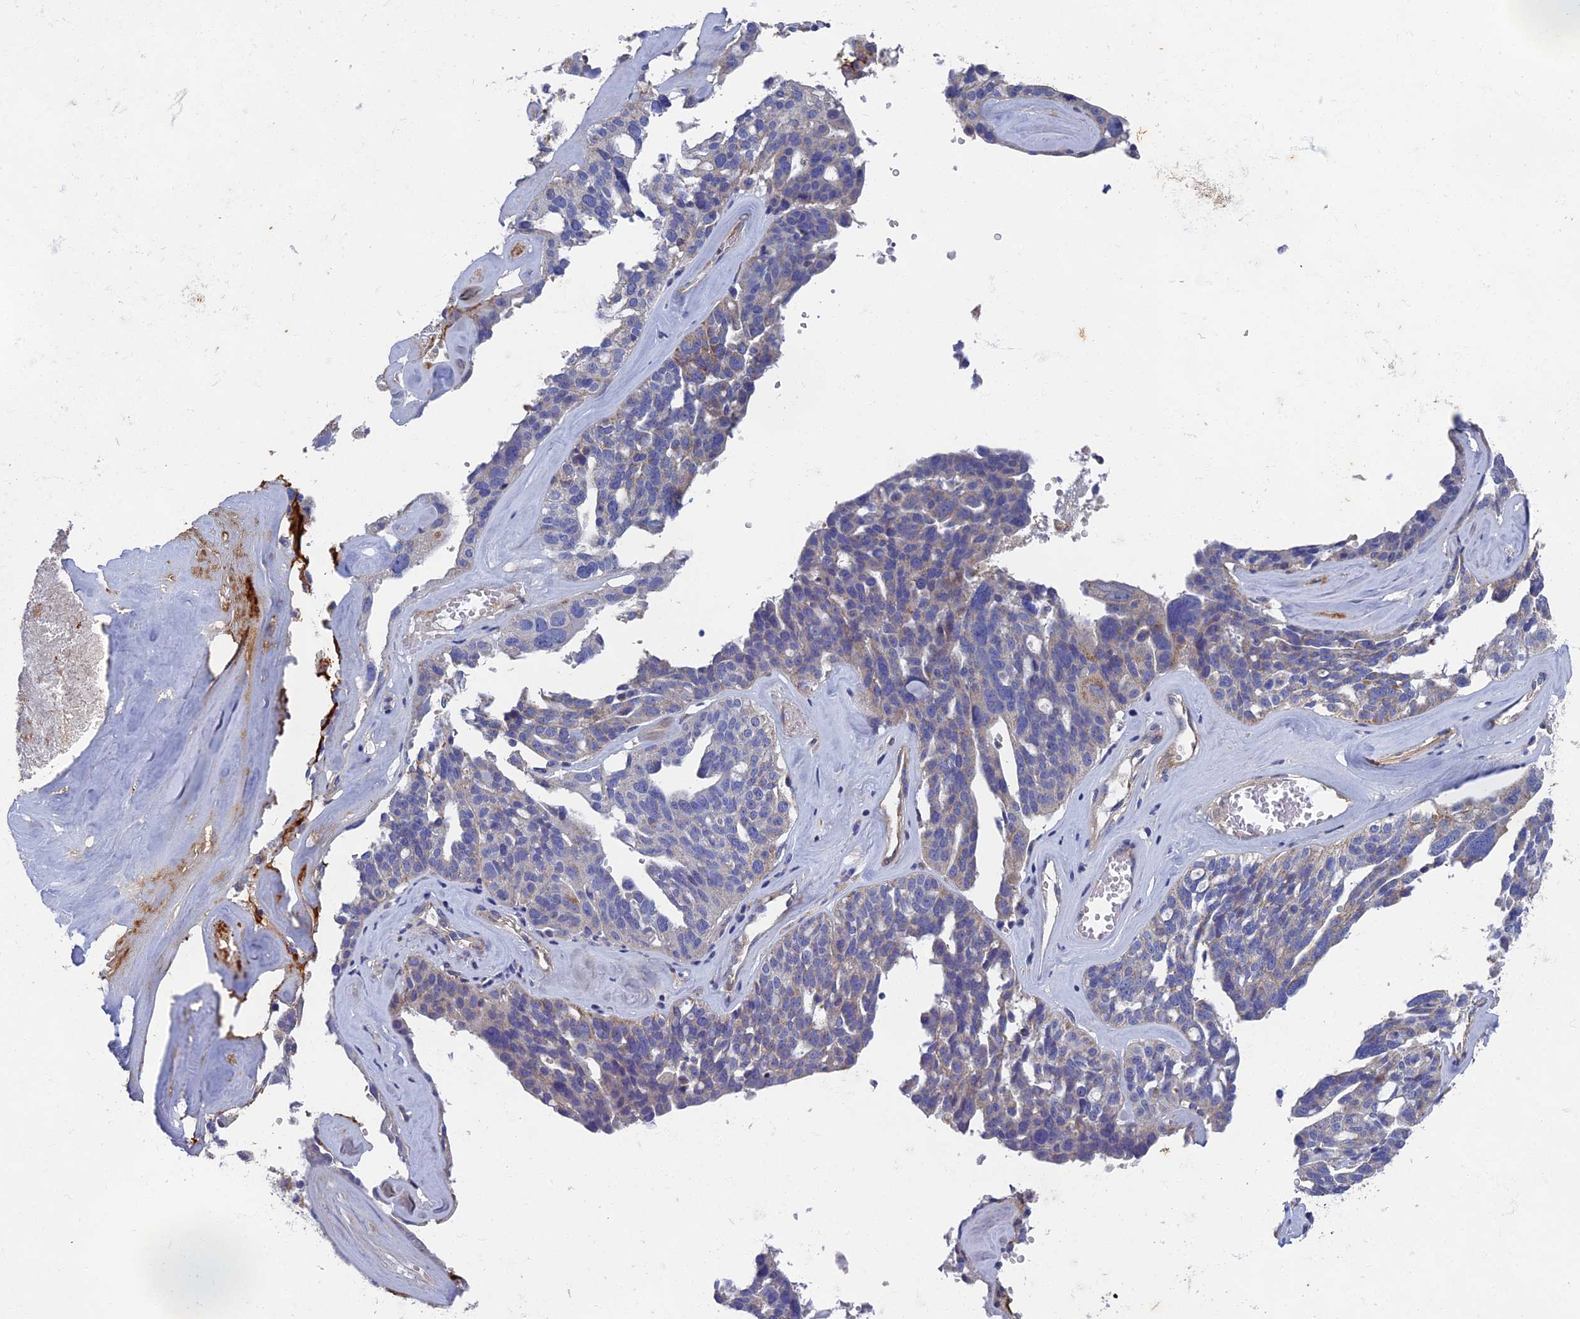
{"staining": {"intensity": "negative", "quantity": "none", "location": "none"}, "tissue": "ovarian cancer", "cell_type": "Tumor cells", "image_type": "cancer", "snomed": [{"axis": "morphology", "description": "Cystadenocarcinoma, serous, NOS"}, {"axis": "topography", "description": "Ovary"}], "caption": "Immunohistochemistry image of neoplastic tissue: ovarian cancer stained with DAB (3,3'-diaminobenzidine) displays no significant protein expression in tumor cells. Nuclei are stained in blue.", "gene": "RNASEK", "patient": {"sex": "female", "age": 59}}